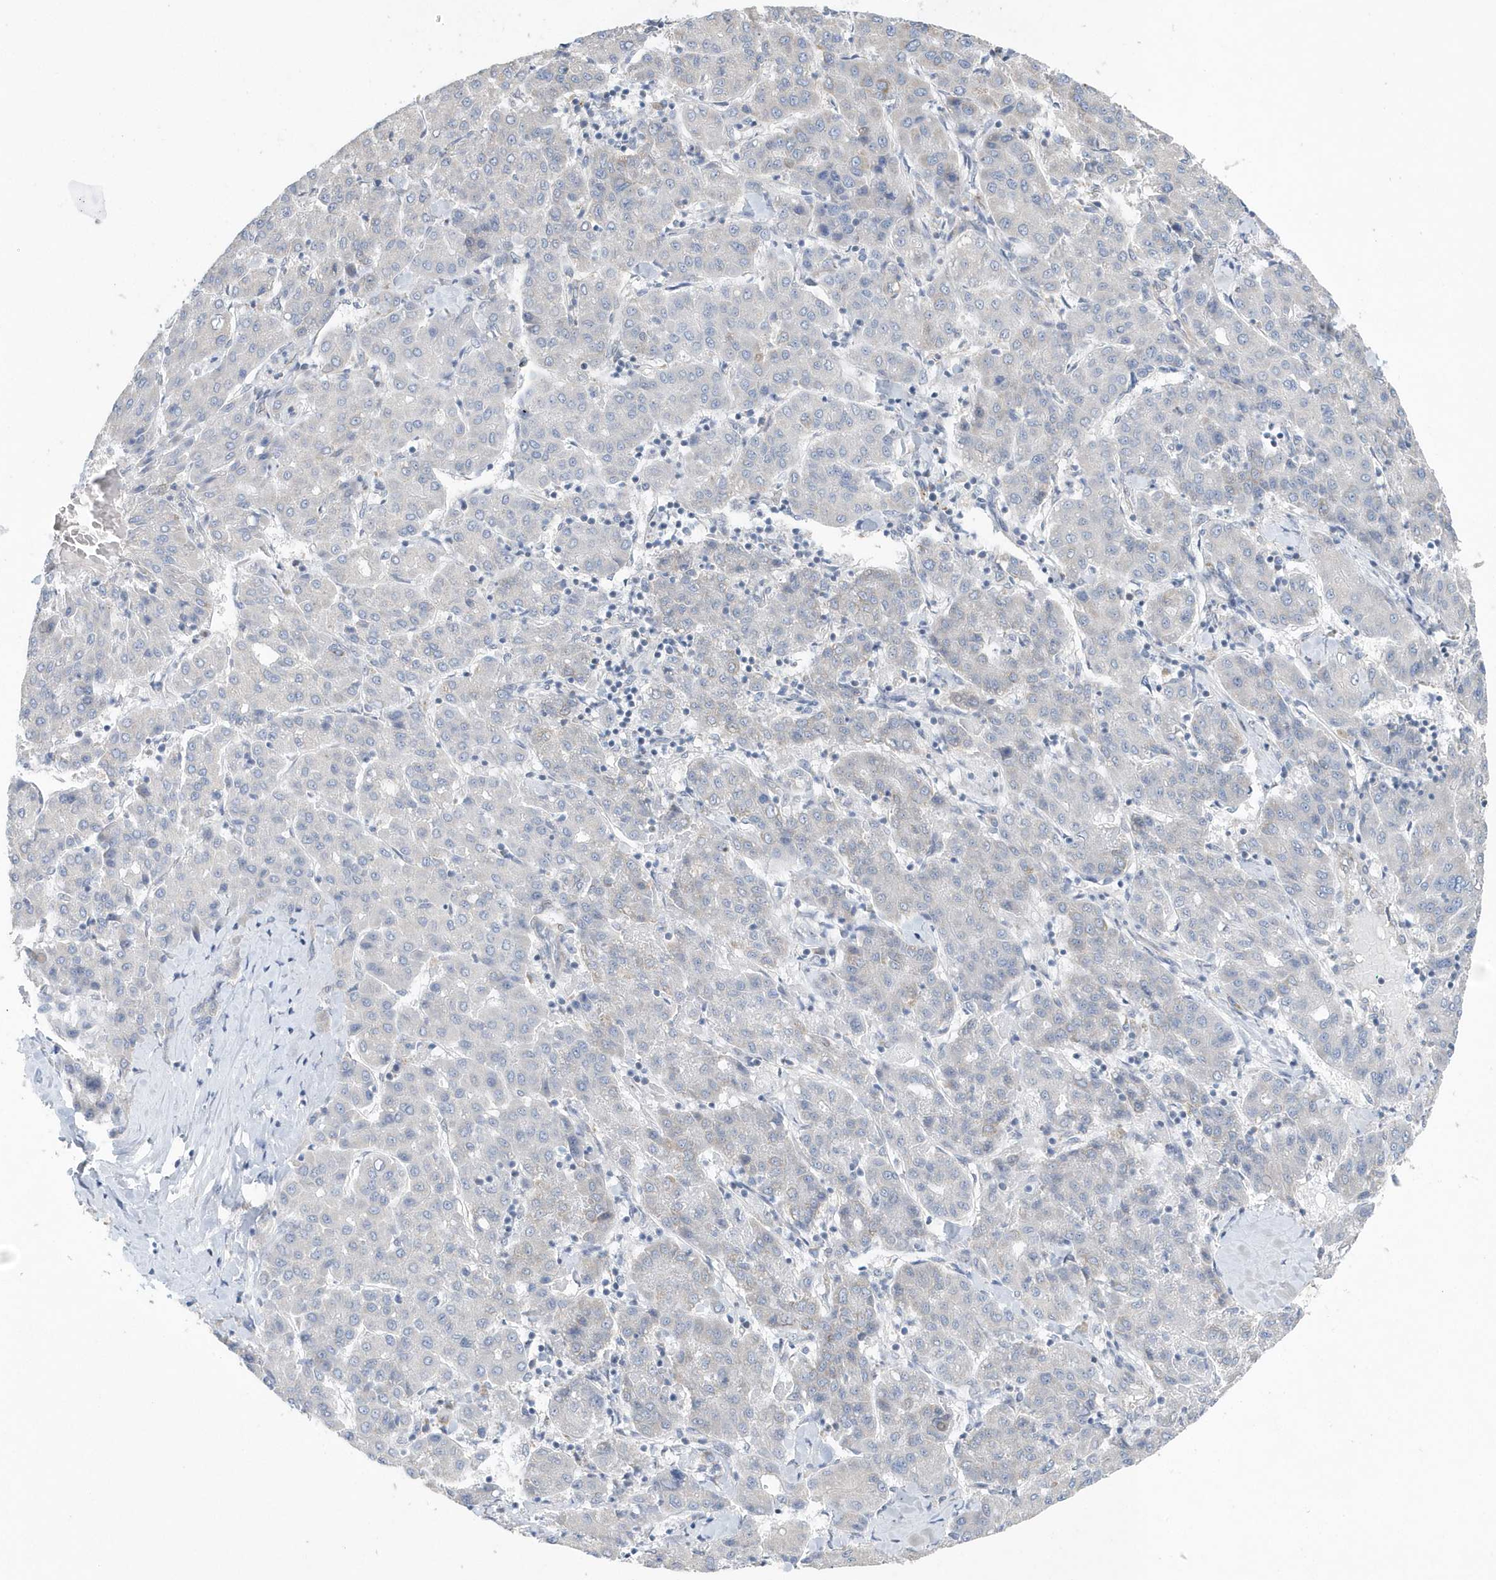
{"staining": {"intensity": "negative", "quantity": "none", "location": "none"}, "tissue": "liver cancer", "cell_type": "Tumor cells", "image_type": "cancer", "snomed": [{"axis": "morphology", "description": "Carcinoma, Hepatocellular, NOS"}, {"axis": "topography", "description": "Liver"}], "caption": "DAB (3,3'-diaminobenzidine) immunohistochemical staining of human hepatocellular carcinoma (liver) displays no significant staining in tumor cells.", "gene": "SPATA5", "patient": {"sex": "male", "age": 65}}